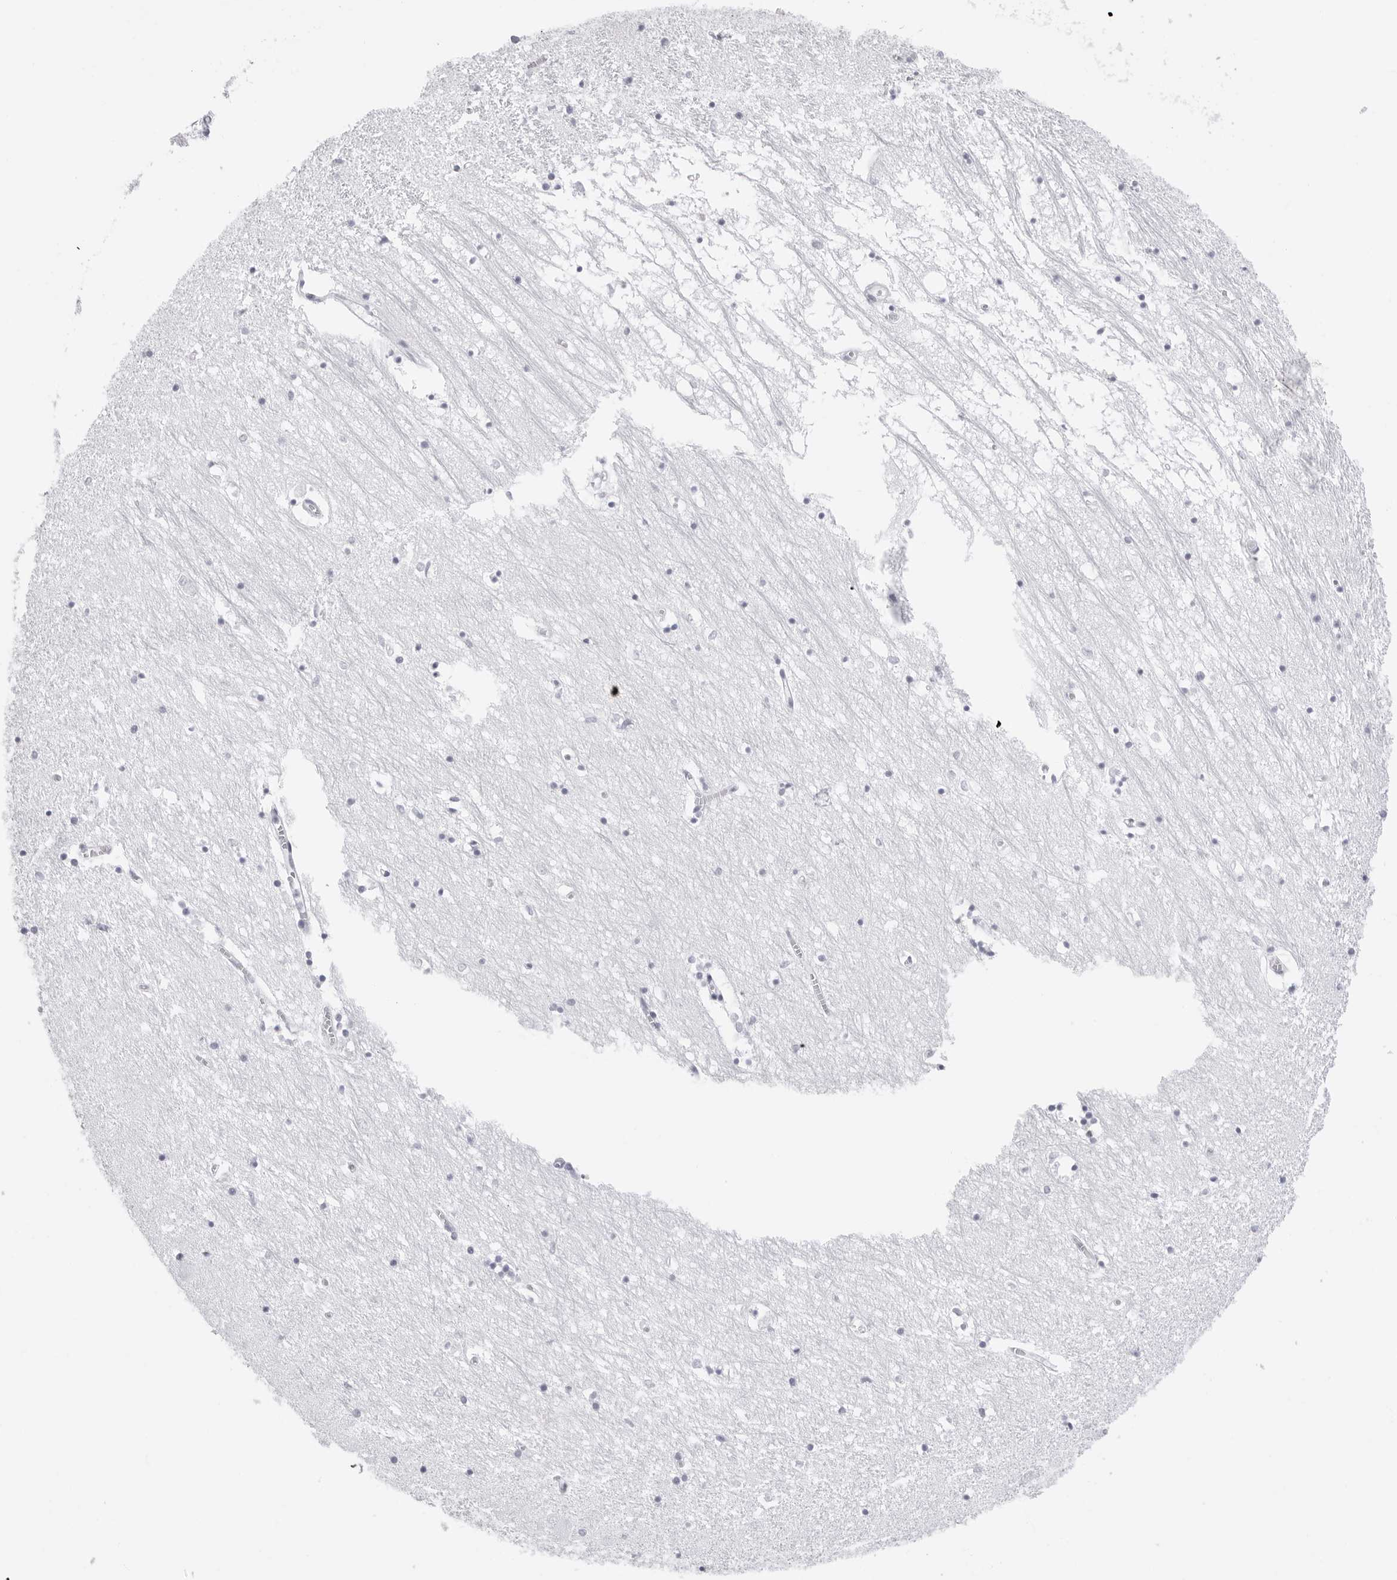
{"staining": {"intensity": "negative", "quantity": "none", "location": "none"}, "tissue": "hippocampus", "cell_type": "Glial cells", "image_type": "normal", "snomed": [{"axis": "morphology", "description": "Normal tissue, NOS"}, {"axis": "topography", "description": "Hippocampus"}], "caption": "This is an immunohistochemistry histopathology image of benign human hippocampus. There is no positivity in glial cells.", "gene": "NASP", "patient": {"sex": "male", "age": 70}}